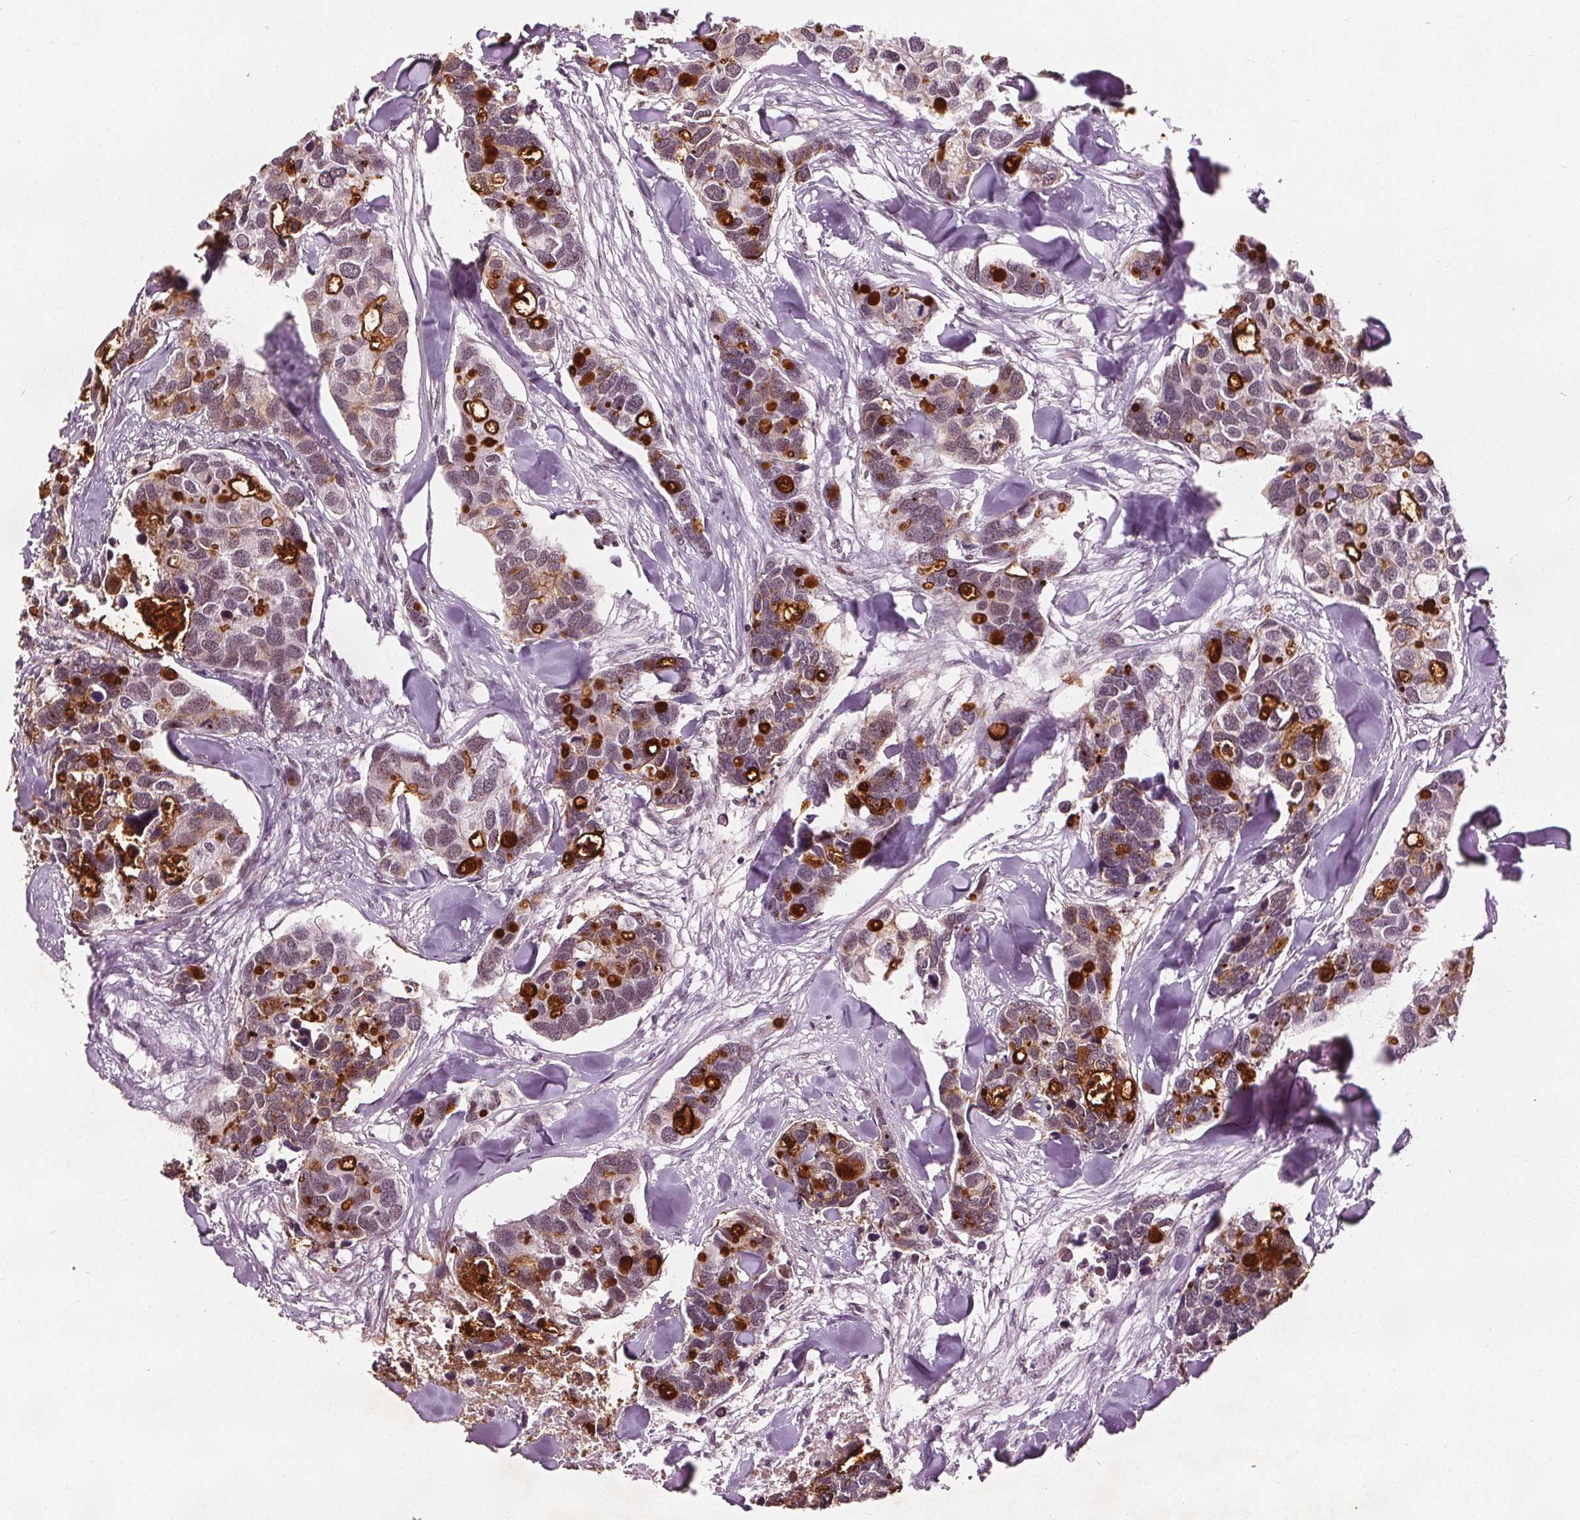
{"staining": {"intensity": "strong", "quantity": "<25%", "location": "cytoplasmic/membranous,nuclear"}, "tissue": "breast cancer", "cell_type": "Tumor cells", "image_type": "cancer", "snomed": [{"axis": "morphology", "description": "Duct carcinoma"}, {"axis": "topography", "description": "Breast"}], "caption": "Strong cytoplasmic/membranous and nuclear positivity for a protein is appreciated in about <25% of tumor cells of breast intraductal carcinoma using IHC.", "gene": "DDX11", "patient": {"sex": "female", "age": 83}}